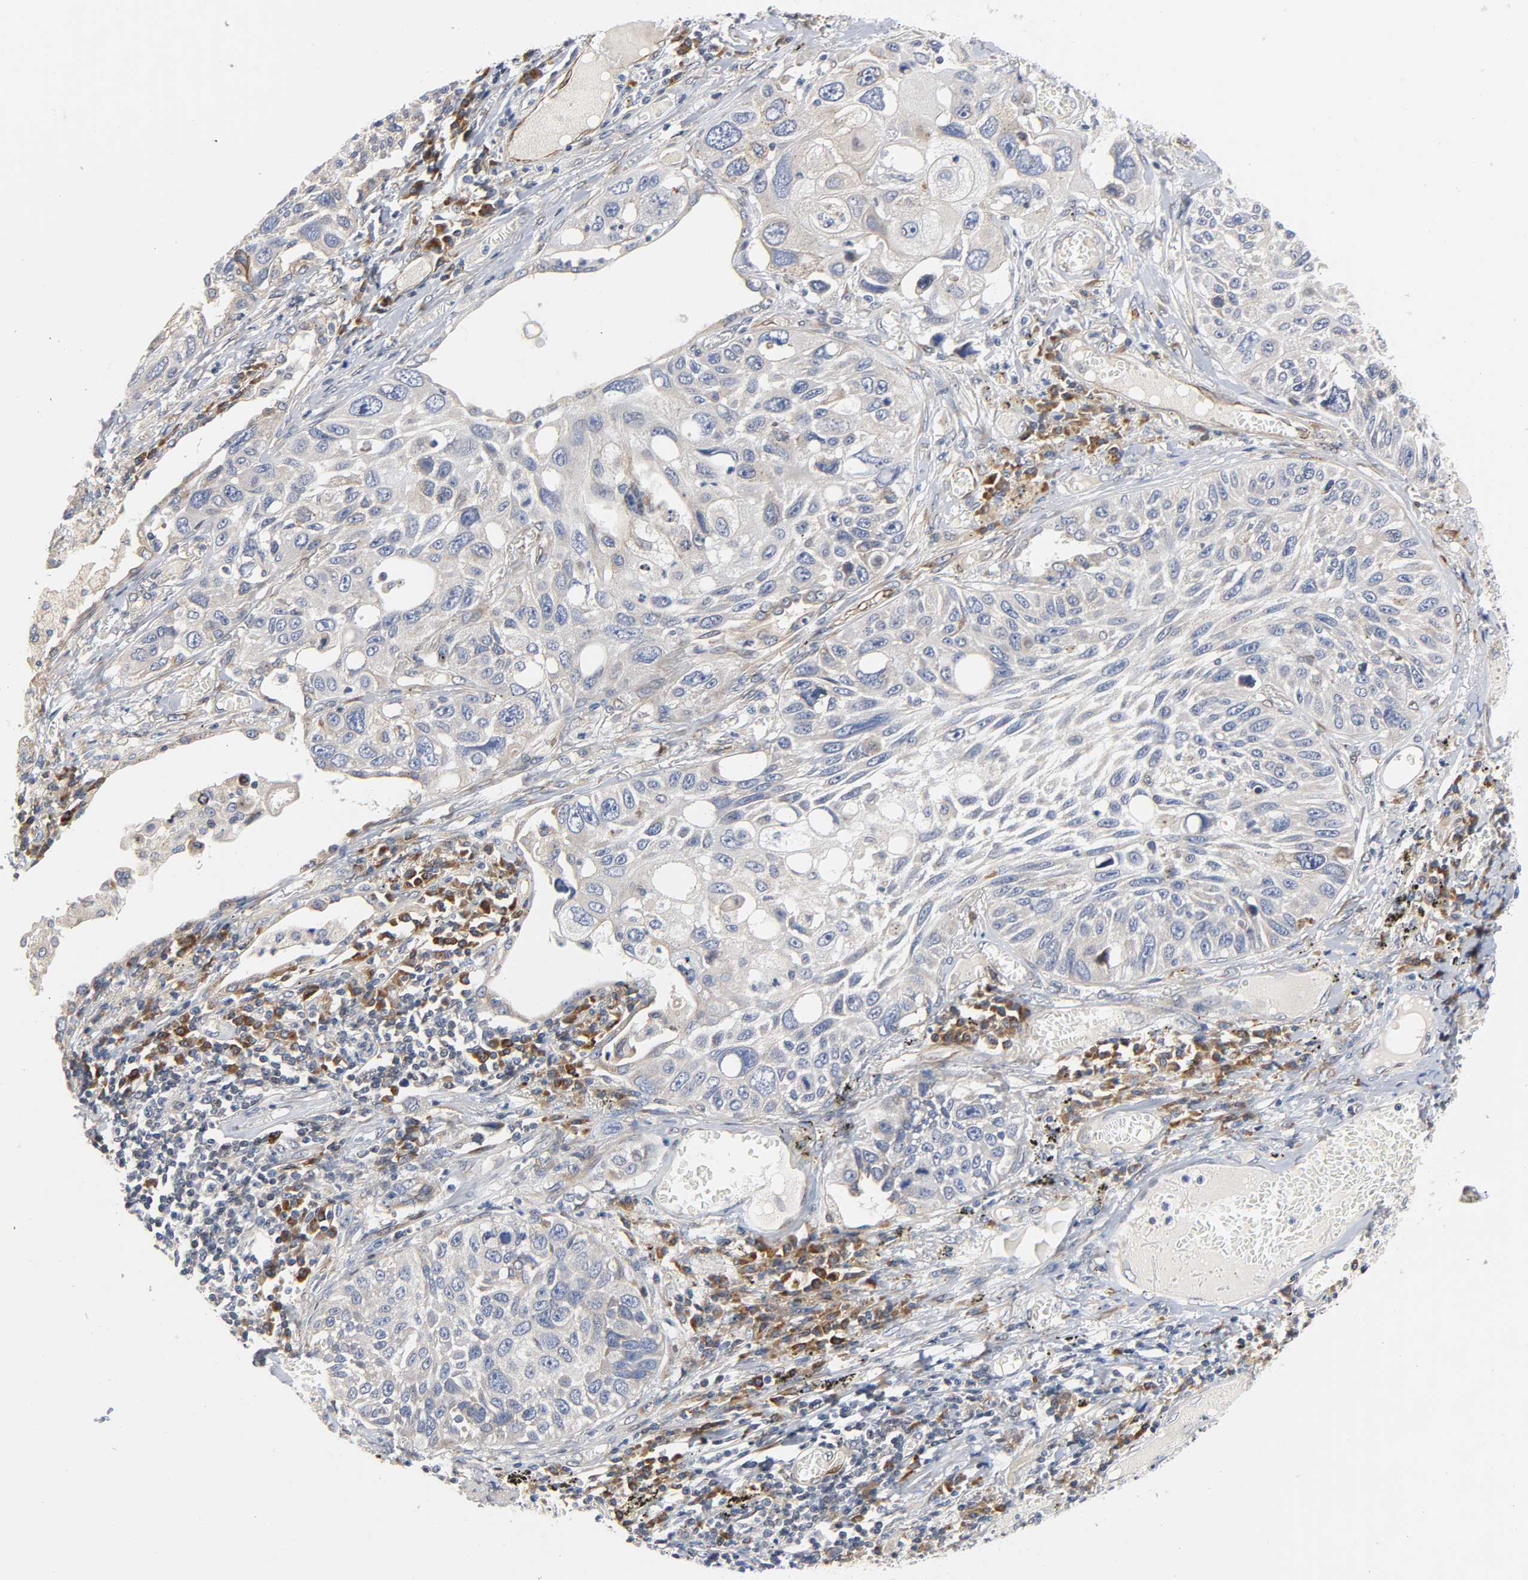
{"staining": {"intensity": "weak", "quantity": "<25%", "location": "cytoplasmic/membranous"}, "tissue": "lung cancer", "cell_type": "Tumor cells", "image_type": "cancer", "snomed": [{"axis": "morphology", "description": "Squamous cell carcinoma, NOS"}, {"axis": "topography", "description": "Lung"}], "caption": "High power microscopy image of an IHC histopathology image of lung cancer, revealing no significant staining in tumor cells. (DAB immunohistochemistry (IHC), high magnification).", "gene": "ASB6", "patient": {"sex": "male", "age": 71}}